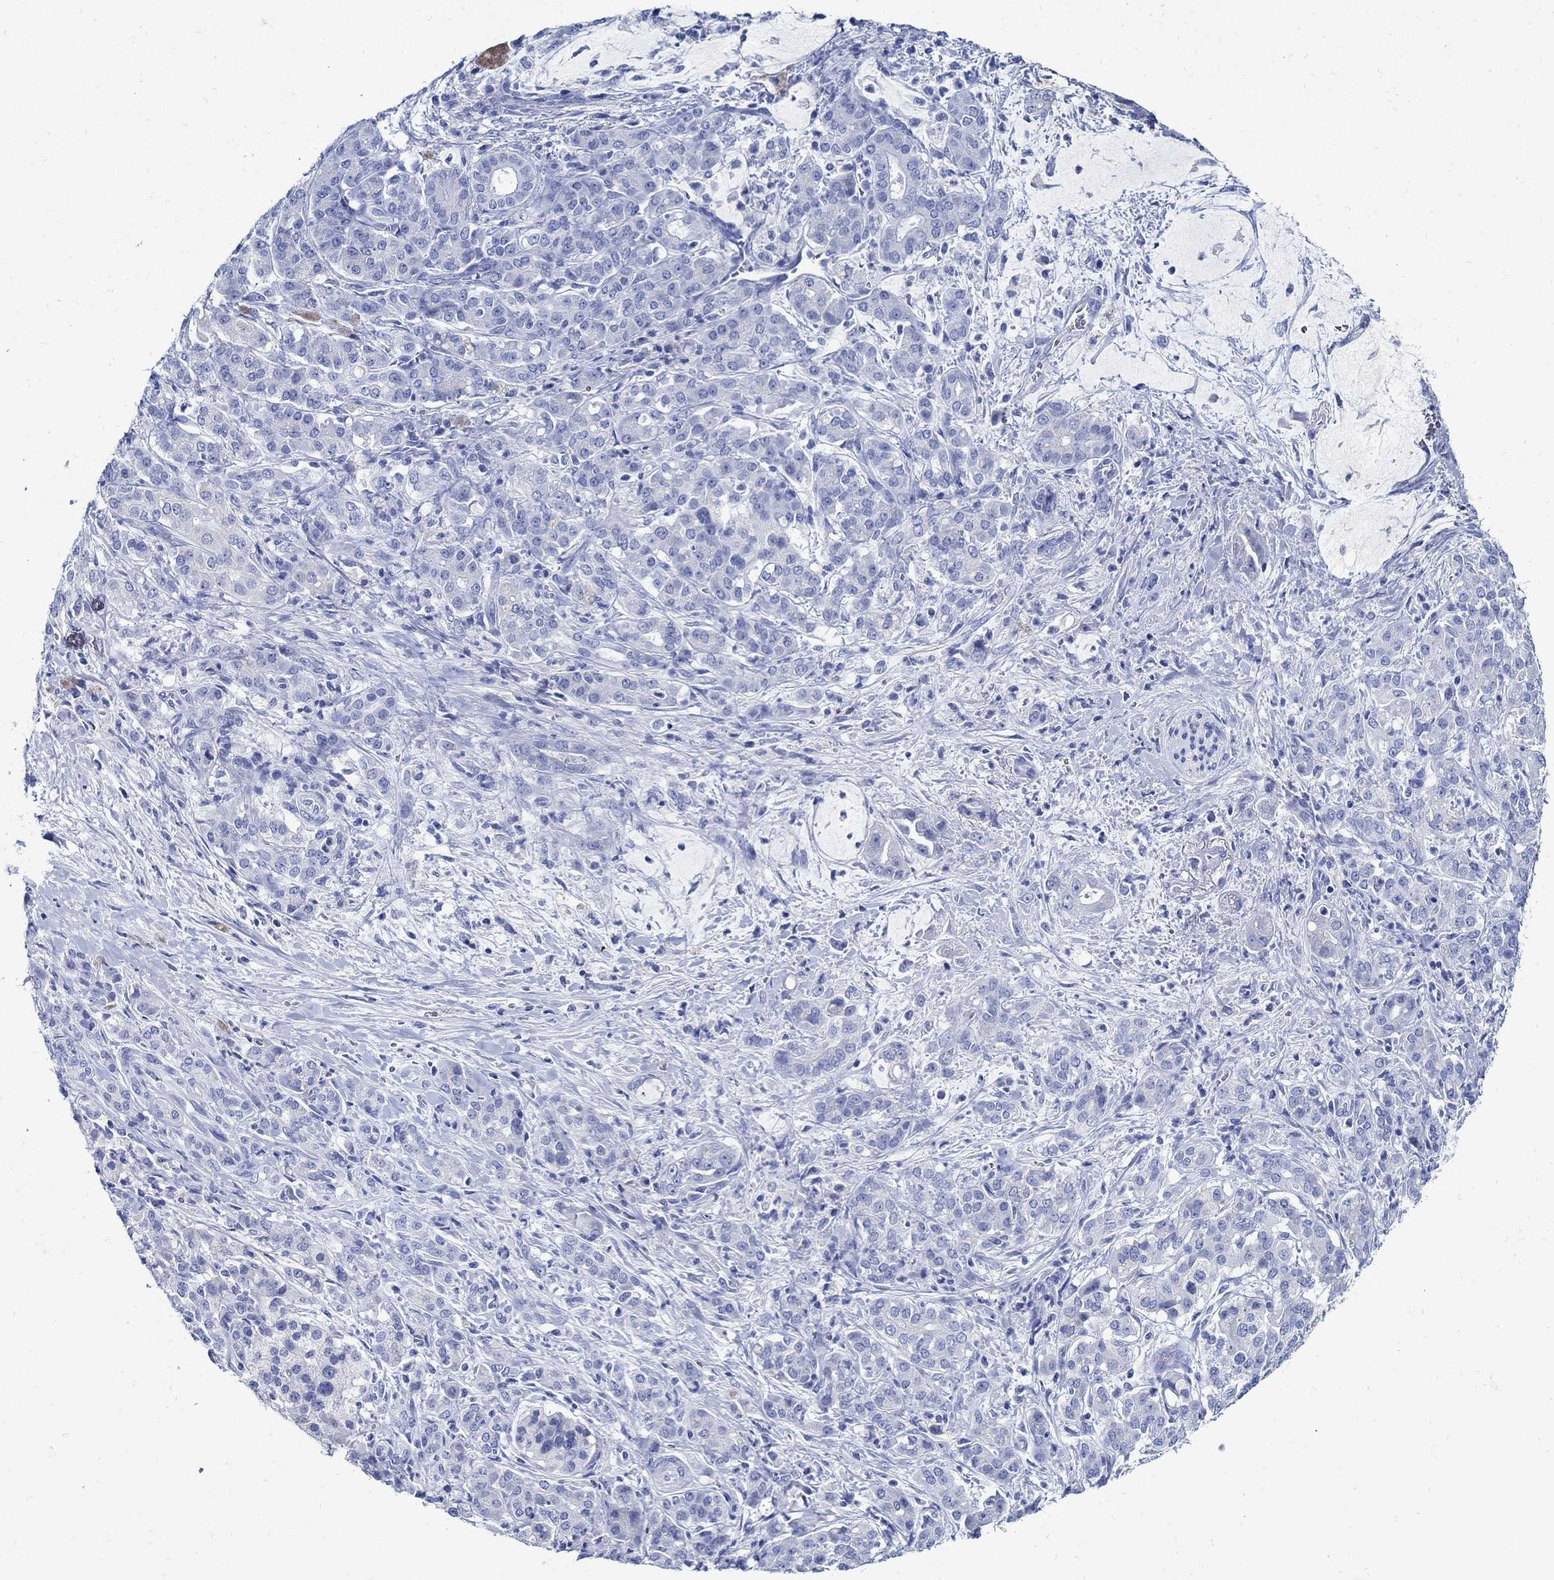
{"staining": {"intensity": "negative", "quantity": "none", "location": "none"}, "tissue": "pancreatic cancer", "cell_type": "Tumor cells", "image_type": "cancer", "snomed": [{"axis": "morphology", "description": "Normal tissue, NOS"}, {"axis": "morphology", "description": "Inflammation, NOS"}, {"axis": "morphology", "description": "Adenocarcinoma, NOS"}, {"axis": "topography", "description": "Pancreas"}], "caption": "This is a histopathology image of IHC staining of adenocarcinoma (pancreatic), which shows no positivity in tumor cells. The staining was performed using DAB to visualize the protein expression in brown, while the nuclei were stained in blue with hematoxylin (Magnification: 20x).", "gene": "PAX9", "patient": {"sex": "male", "age": 57}}